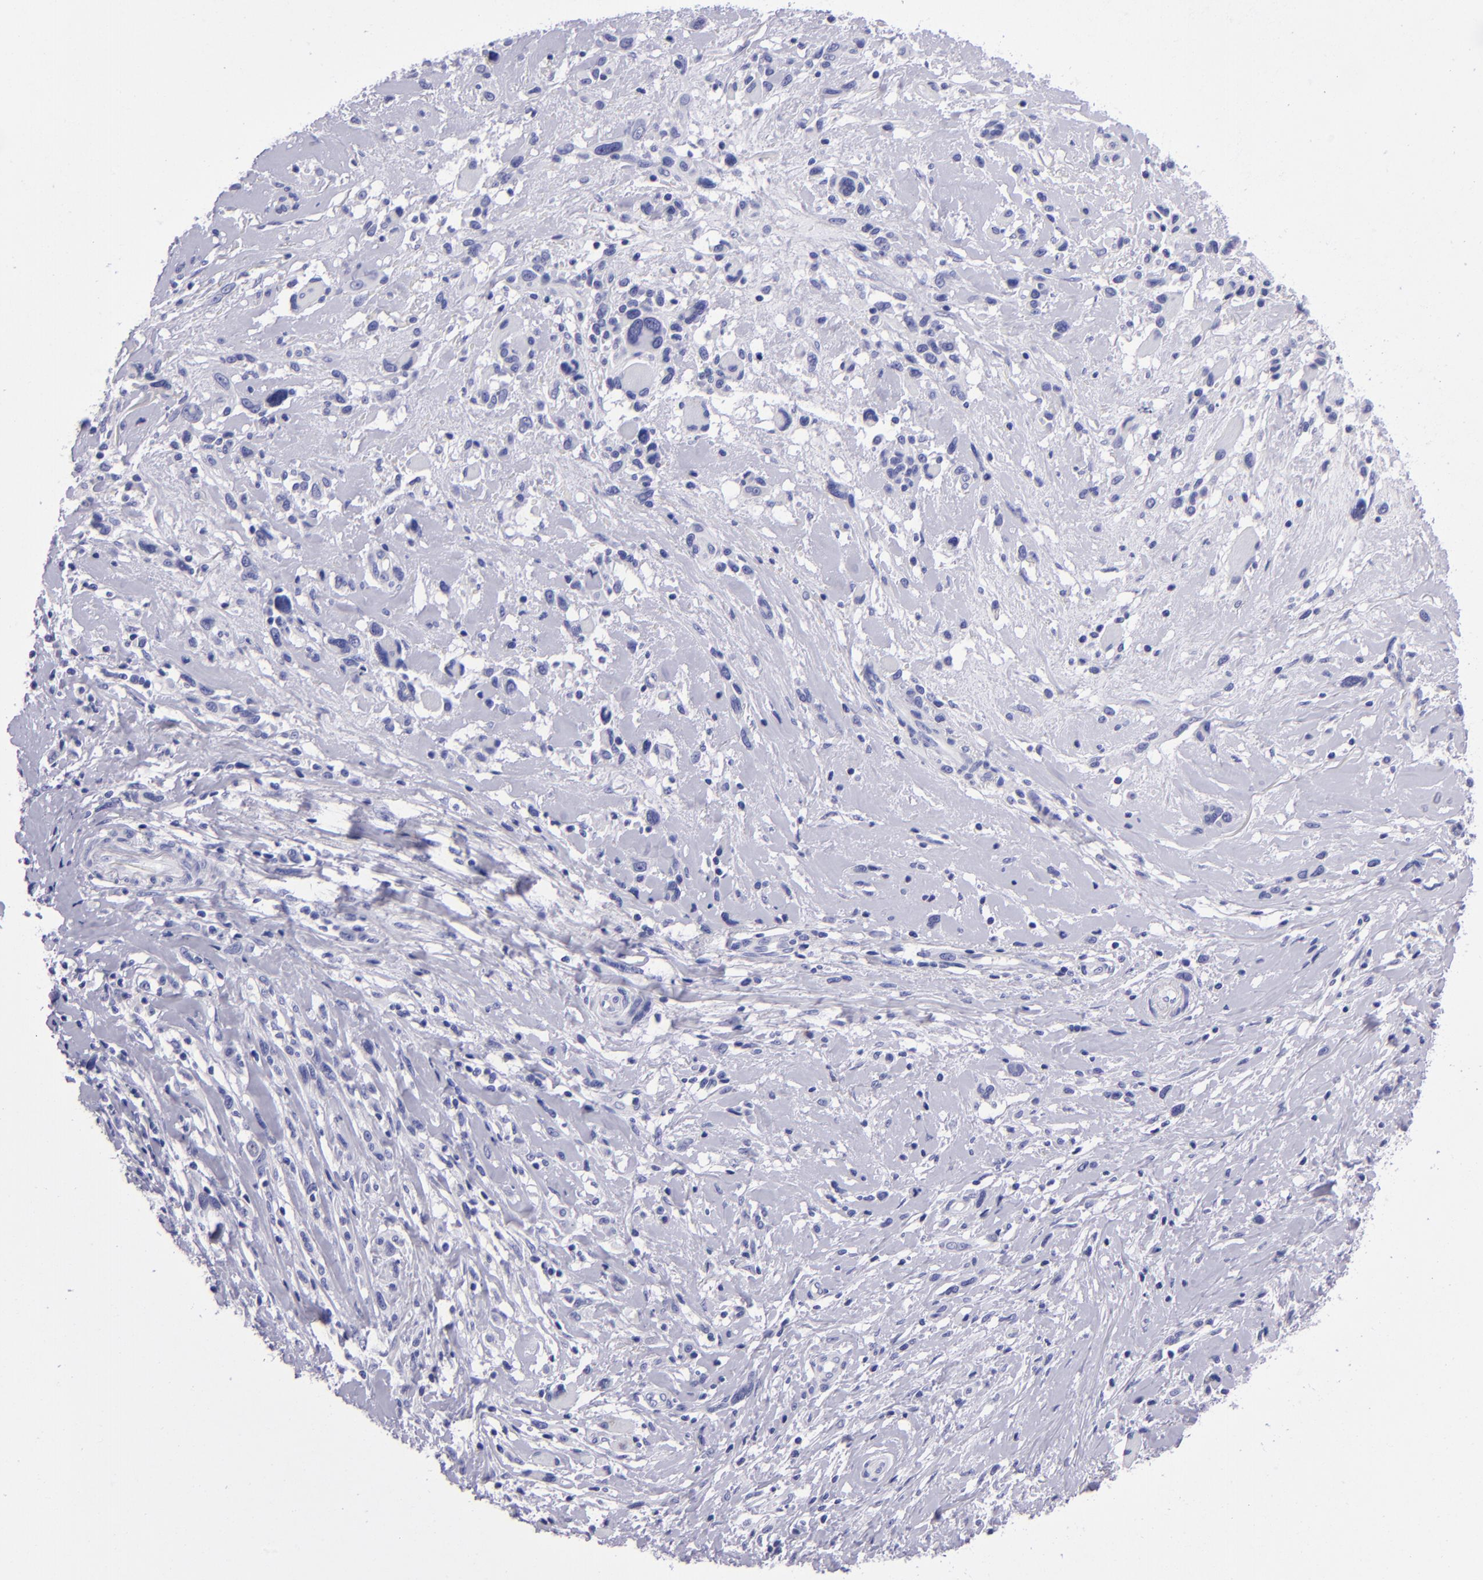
{"staining": {"intensity": "negative", "quantity": "none", "location": "none"}, "tissue": "melanoma", "cell_type": "Tumor cells", "image_type": "cancer", "snomed": [{"axis": "morphology", "description": "Malignant melanoma, NOS"}, {"axis": "topography", "description": "Skin"}], "caption": "IHC photomicrograph of neoplastic tissue: human melanoma stained with DAB demonstrates no significant protein expression in tumor cells. The staining was performed using DAB (3,3'-diaminobenzidine) to visualize the protein expression in brown, while the nuclei were stained in blue with hematoxylin (Magnification: 20x).", "gene": "TYRP1", "patient": {"sex": "male", "age": 91}}